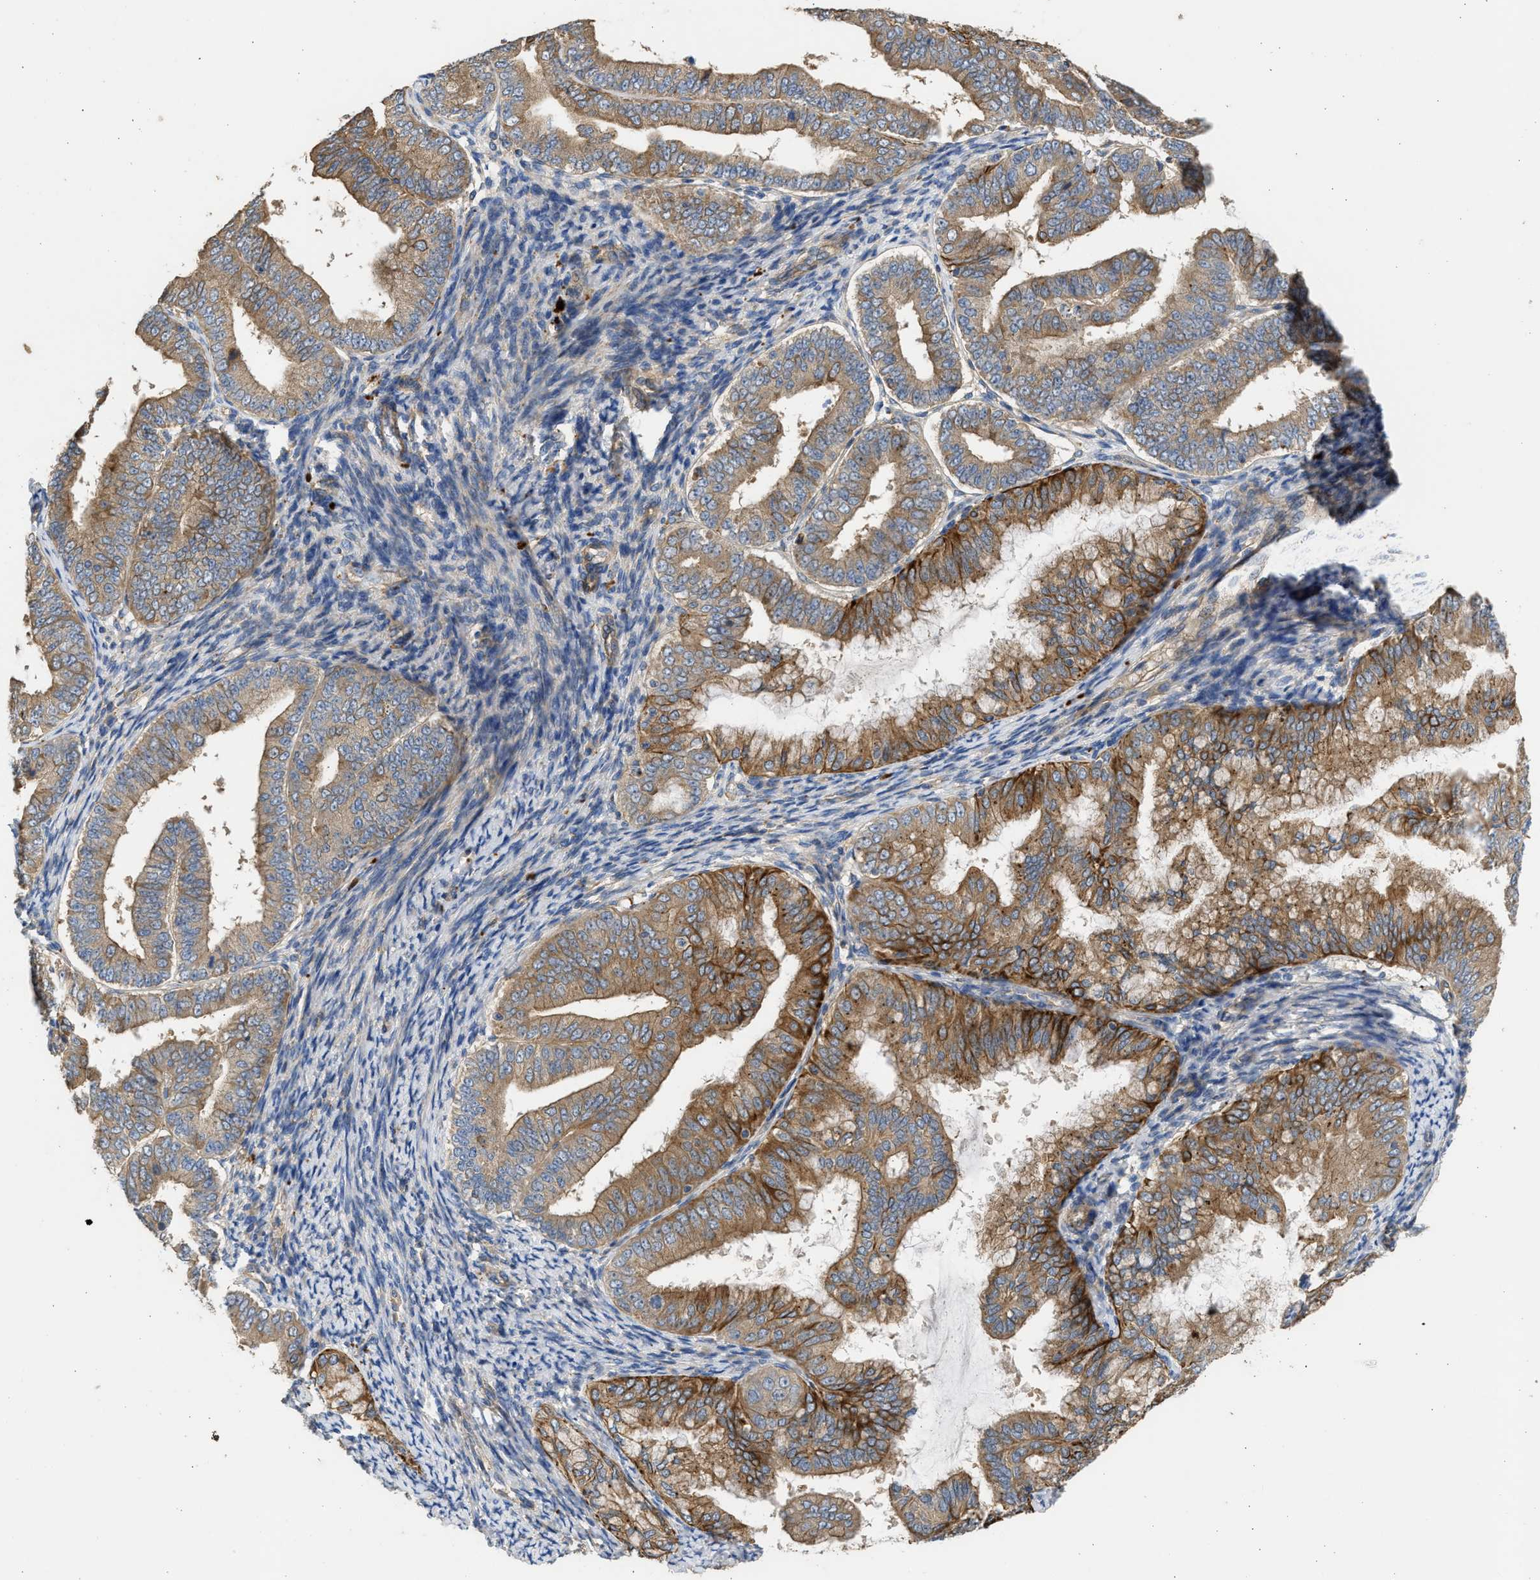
{"staining": {"intensity": "moderate", "quantity": ">75%", "location": "cytoplasmic/membranous"}, "tissue": "endometrial cancer", "cell_type": "Tumor cells", "image_type": "cancer", "snomed": [{"axis": "morphology", "description": "Adenocarcinoma, NOS"}, {"axis": "topography", "description": "Endometrium"}], "caption": "Immunohistochemistry image of neoplastic tissue: endometrial cancer (adenocarcinoma) stained using immunohistochemistry shows medium levels of moderate protein expression localized specifically in the cytoplasmic/membranous of tumor cells, appearing as a cytoplasmic/membranous brown color.", "gene": "CSRNP2", "patient": {"sex": "female", "age": 63}}